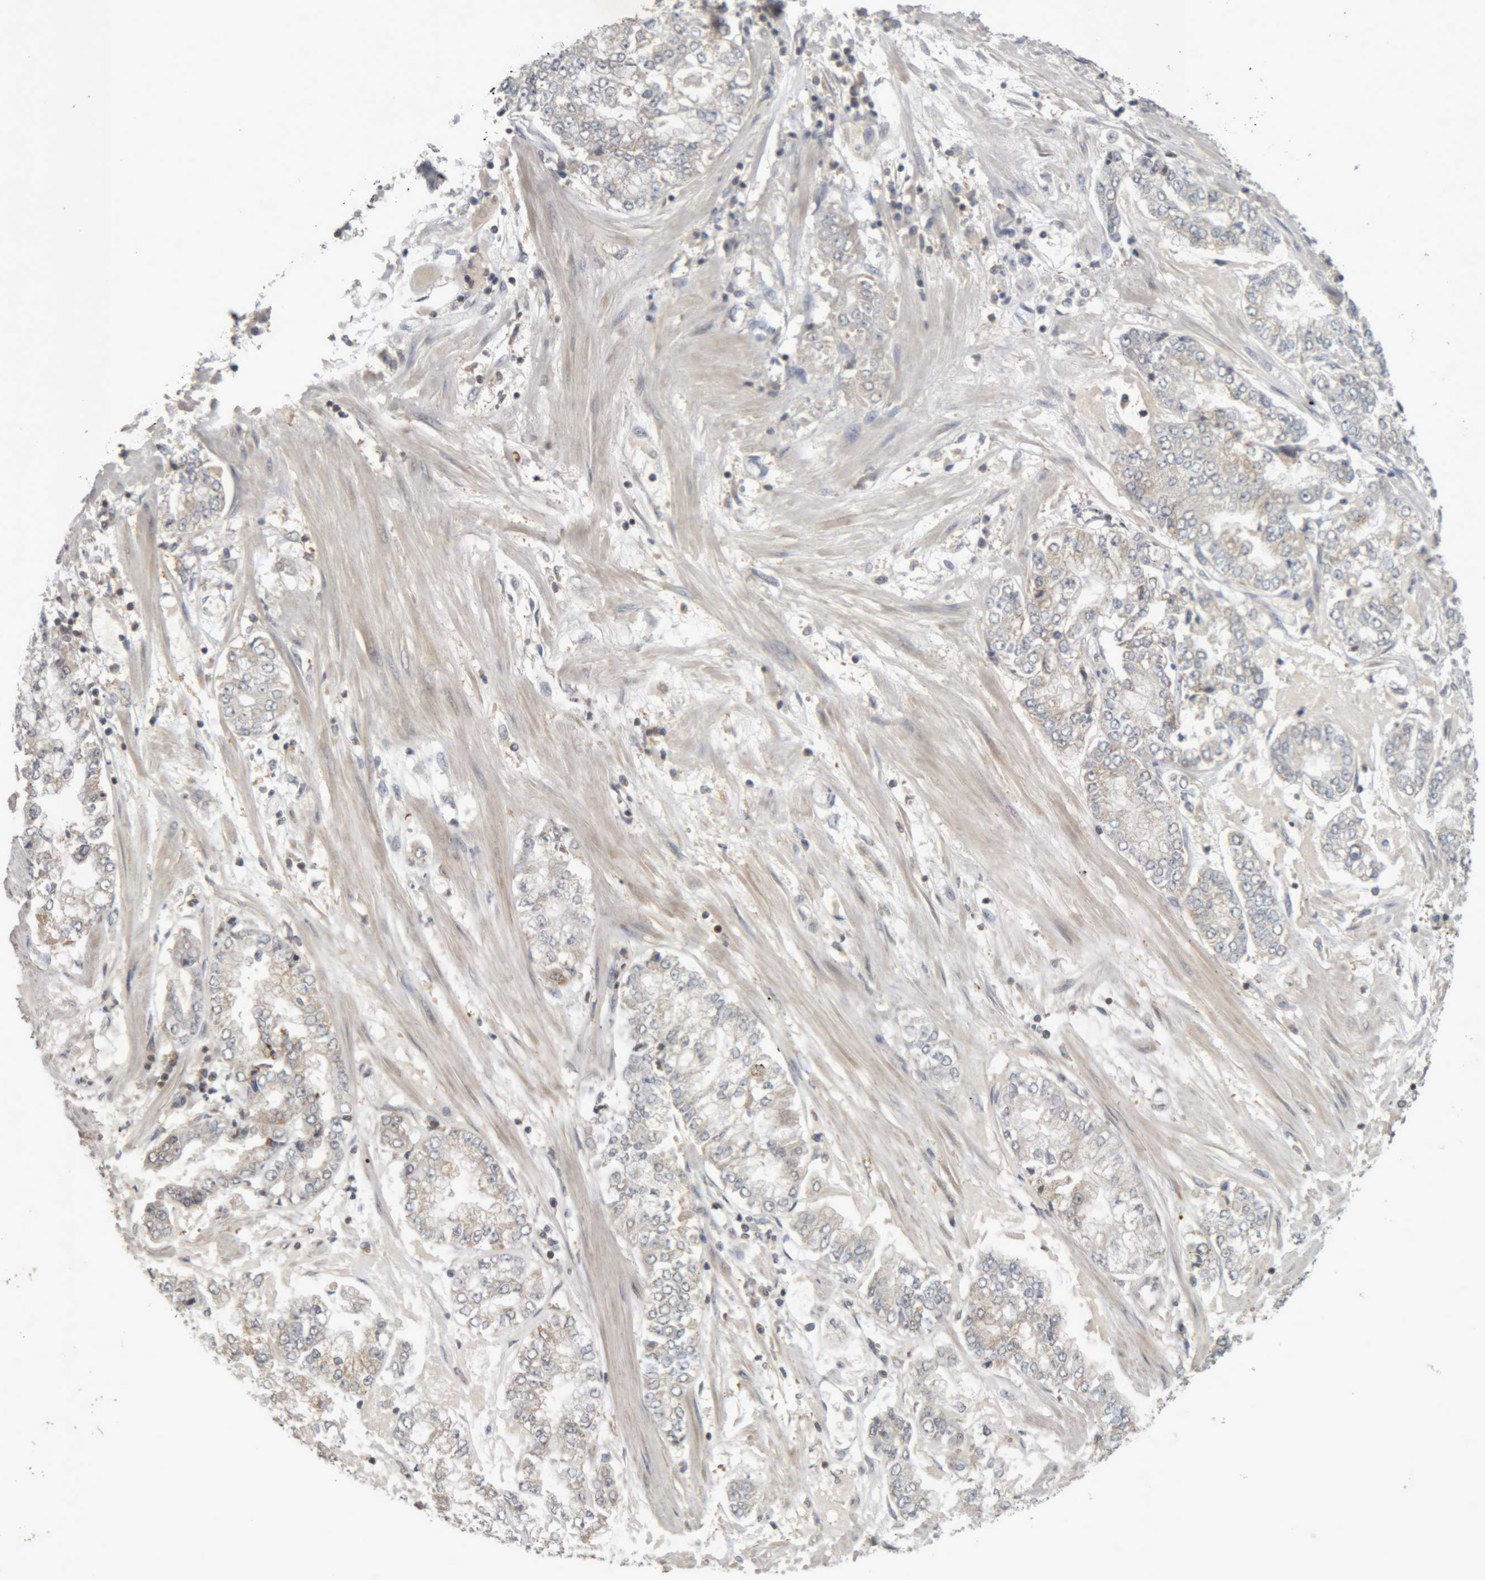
{"staining": {"intensity": "weak", "quantity": "<25%", "location": "cytoplasmic/membranous"}, "tissue": "stomach cancer", "cell_type": "Tumor cells", "image_type": "cancer", "snomed": [{"axis": "morphology", "description": "Adenocarcinoma, NOS"}, {"axis": "topography", "description": "Stomach"}], "caption": "DAB (3,3'-diaminobenzidine) immunohistochemical staining of adenocarcinoma (stomach) displays no significant staining in tumor cells. (DAB IHC visualized using brightfield microscopy, high magnification).", "gene": "NFATC2", "patient": {"sex": "male", "age": 76}}